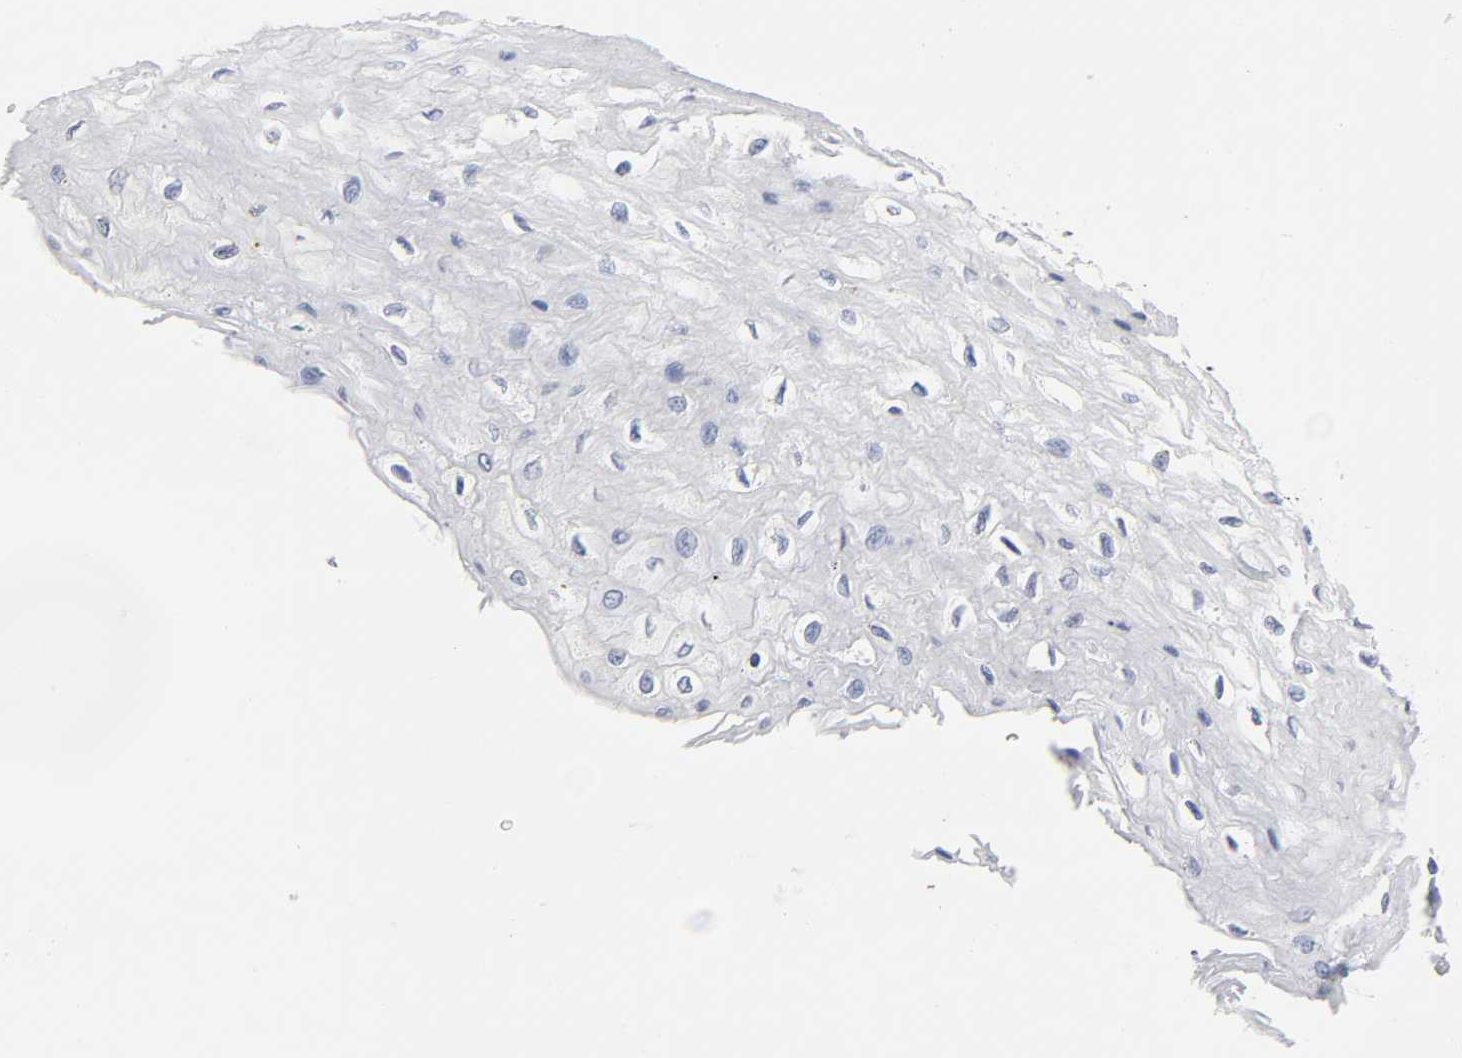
{"staining": {"intensity": "negative", "quantity": "none", "location": "none"}, "tissue": "esophagus", "cell_type": "Squamous epithelial cells", "image_type": "normal", "snomed": [{"axis": "morphology", "description": "Normal tissue, NOS"}, {"axis": "topography", "description": "Esophagus"}], "caption": "Human esophagus stained for a protein using immunohistochemistry shows no expression in squamous epithelial cells.", "gene": "PLP1", "patient": {"sex": "female", "age": 72}}